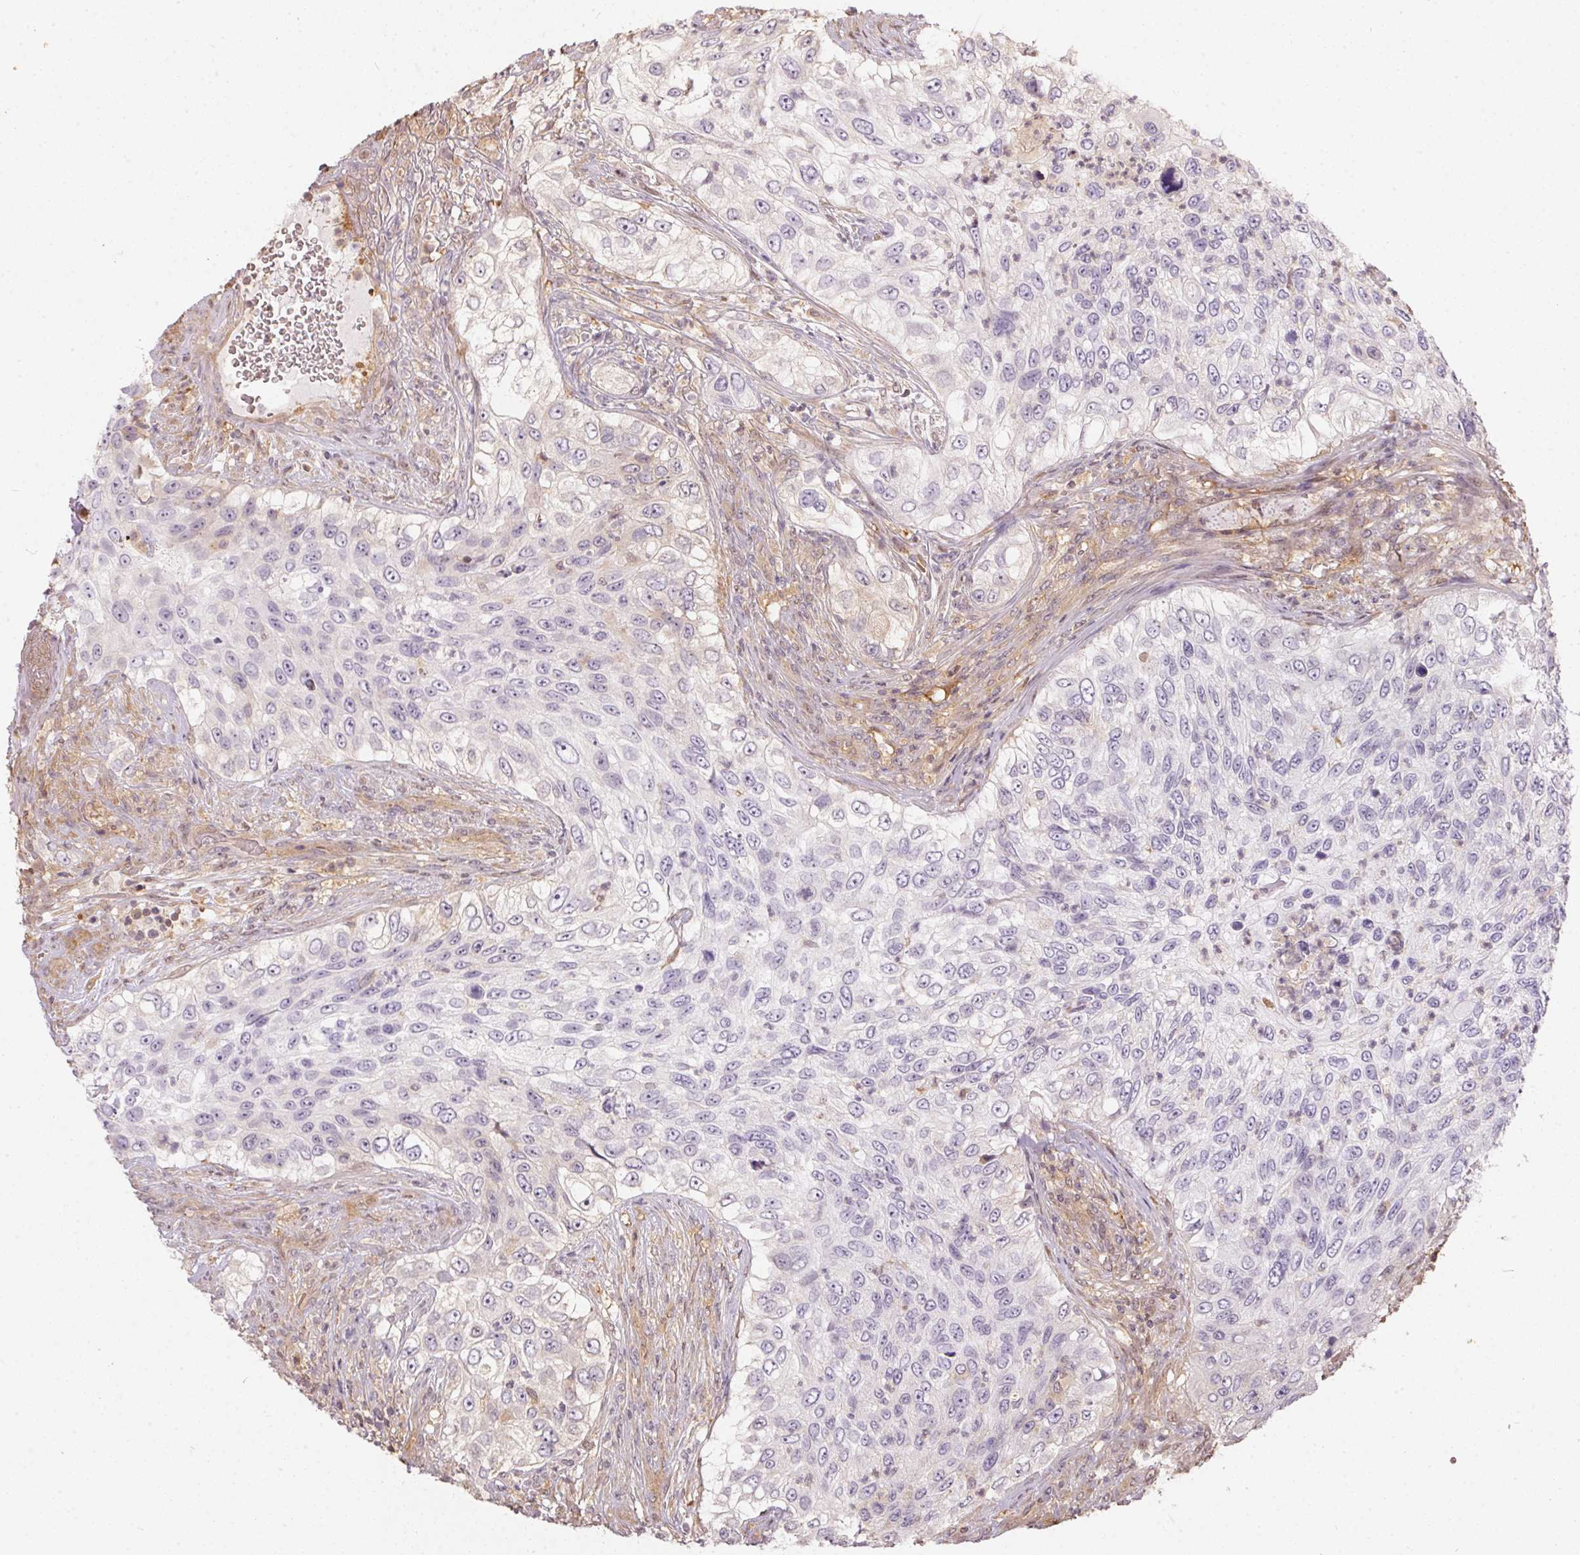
{"staining": {"intensity": "negative", "quantity": "none", "location": "none"}, "tissue": "urothelial cancer", "cell_type": "Tumor cells", "image_type": "cancer", "snomed": [{"axis": "morphology", "description": "Urothelial carcinoma, High grade"}, {"axis": "topography", "description": "Urinary bladder"}], "caption": "Tumor cells show no significant staining in high-grade urothelial carcinoma.", "gene": "BLMH", "patient": {"sex": "female", "age": 60}}